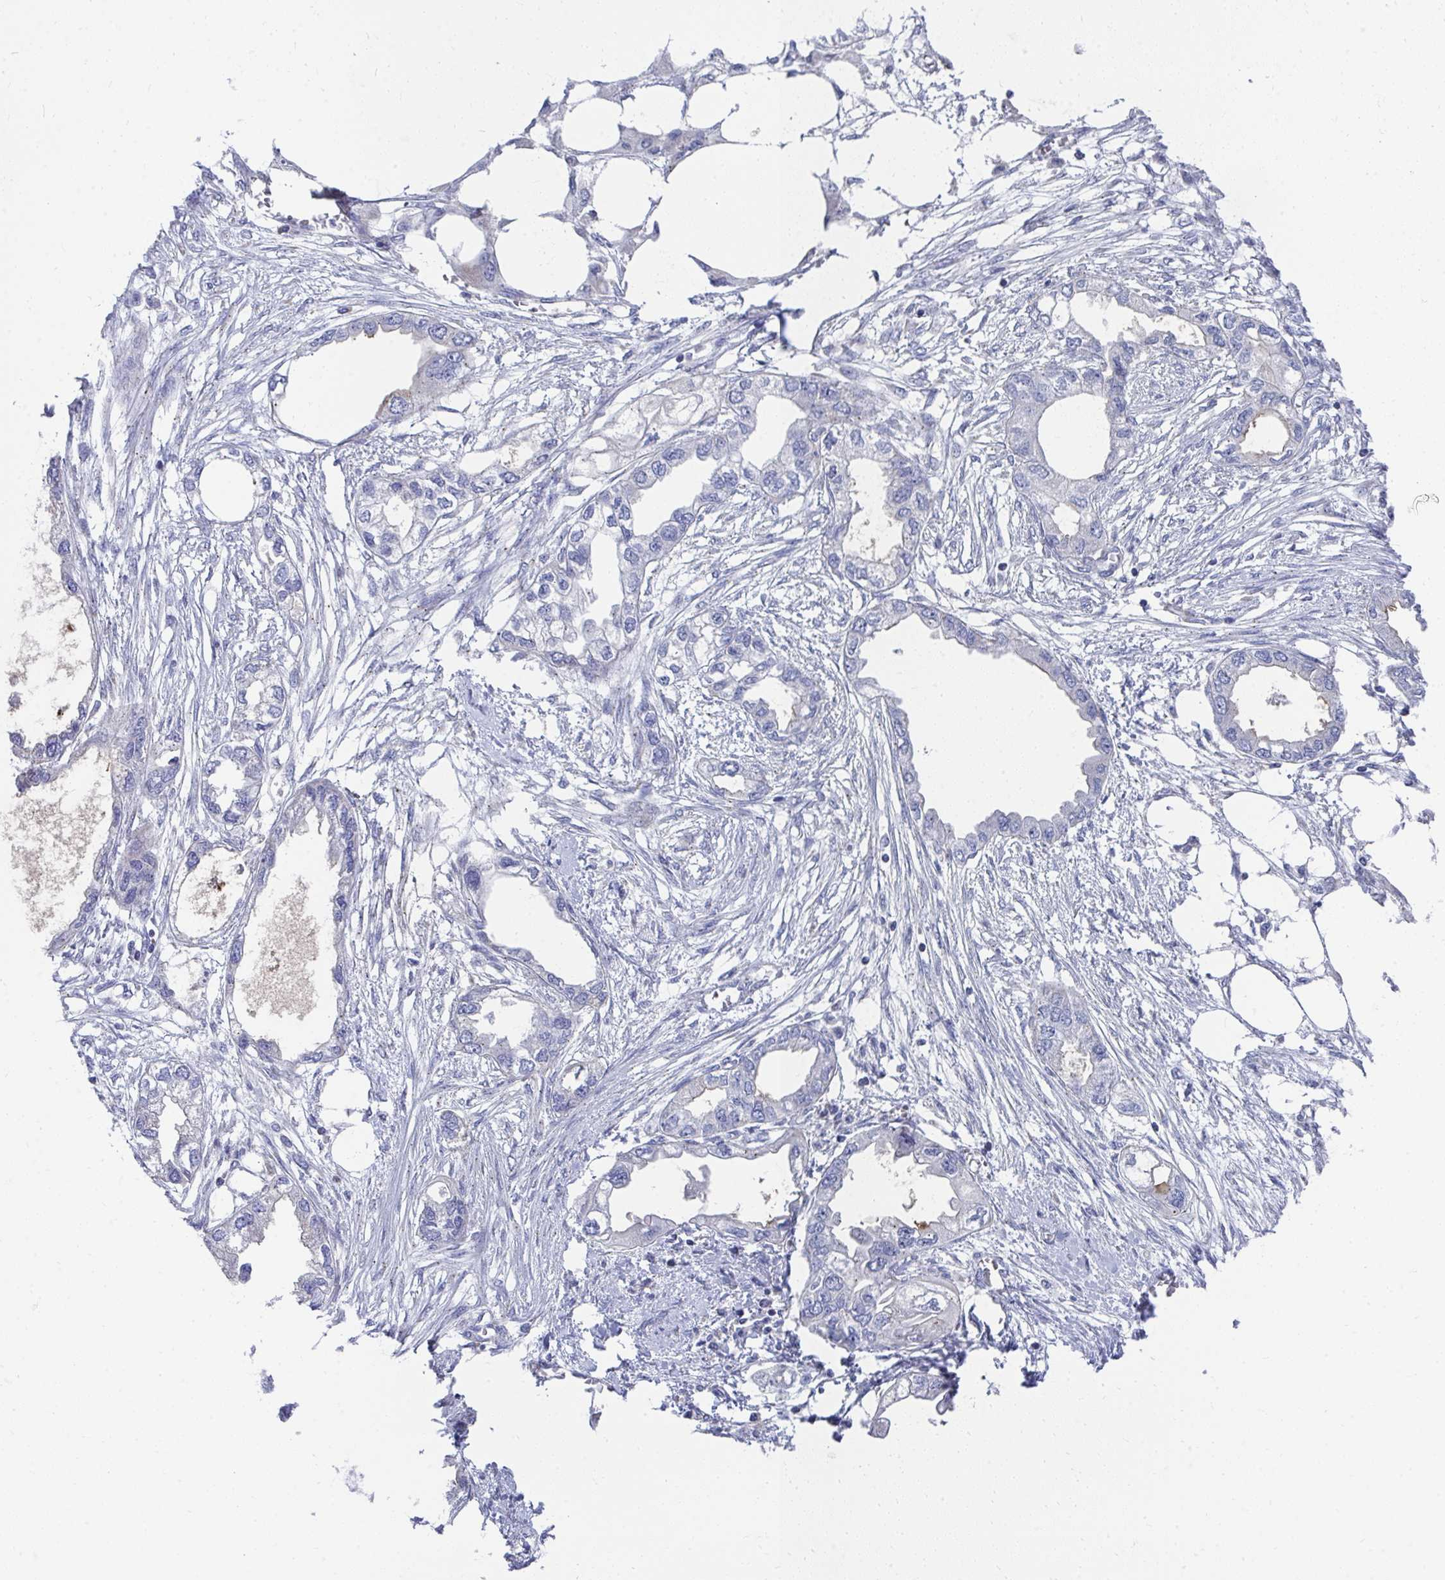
{"staining": {"intensity": "negative", "quantity": "none", "location": "none"}, "tissue": "endometrial cancer", "cell_type": "Tumor cells", "image_type": "cancer", "snomed": [{"axis": "morphology", "description": "Adenocarcinoma, NOS"}, {"axis": "morphology", "description": "Adenocarcinoma, metastatic, NOS"}, {"axis": "topography", "description": "Adipose tissue"}, {"axis": "topography", "description": "Endometrium"}], "caption": "Tumor cells show no significant protein expression in endometrial metastatic adenocarcinoma.", "gene": "TMPRSS2", "patient": {"sex": "female", "age": 67}}